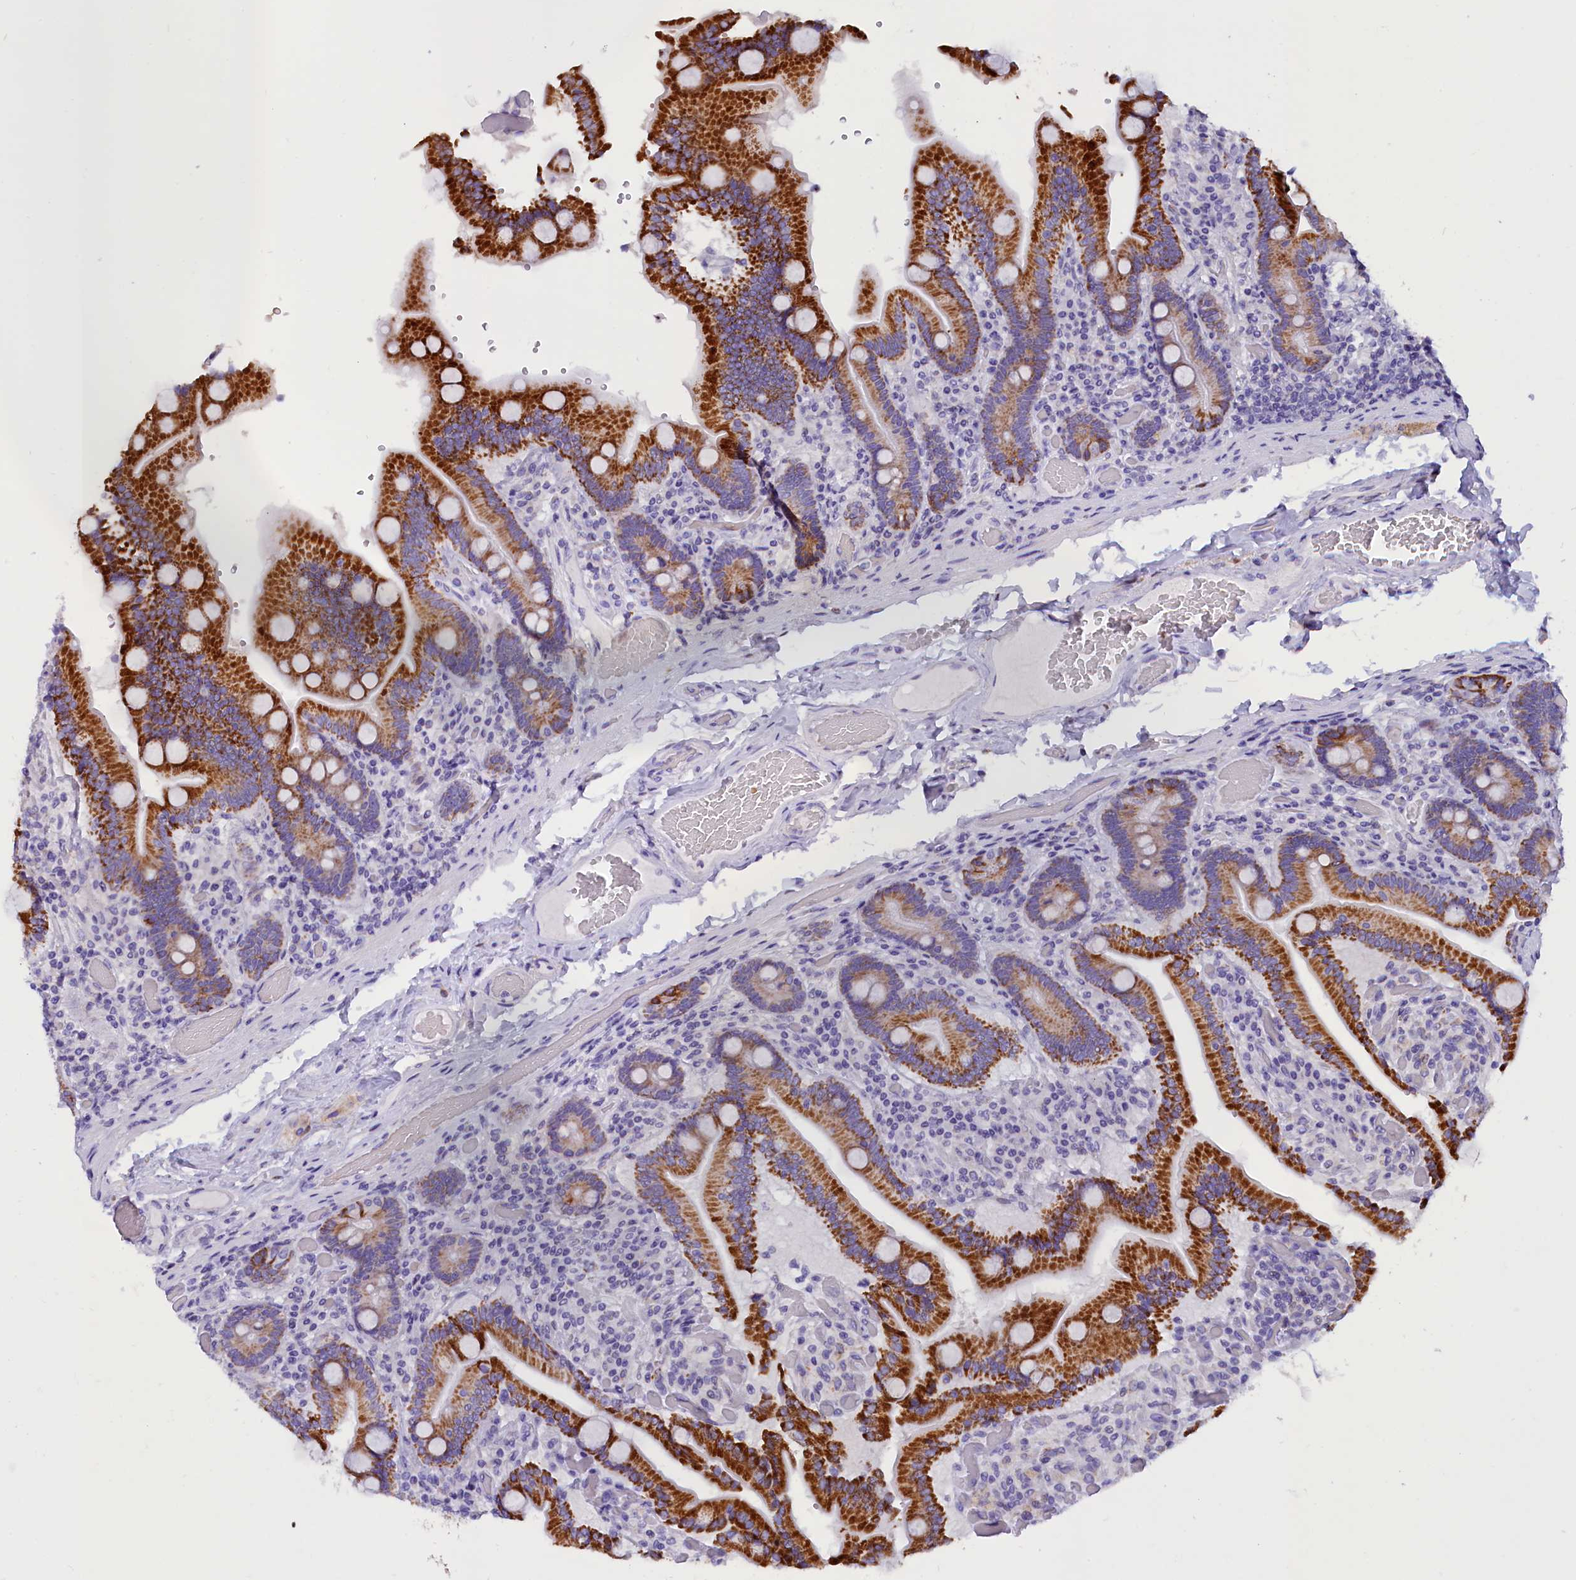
{"staining": {"intensity": "strong", "quantity": ">75%", "location": "cytoplasmic/membranous"}, "tissue": "duodenum", "cell_type": "Glandular cells", "image_type": "normal", "snomed": [{"axis": "morphology", "description": "Normal tissue, NOS"}, {"axis": "topography", "description": "Duodenum"}], "caption": "Immunohistochemistry histopathology image of unremarkable duodenum: human duodenum stained using IHC shows high levels of strong protein expression localized specifically in the cytoplasmic/membranous of glandular cells, appearing as a cytoplasmic/membranous brown color.", "gene": "ABAT", "patient": {"sex": "female", "age": 62}}